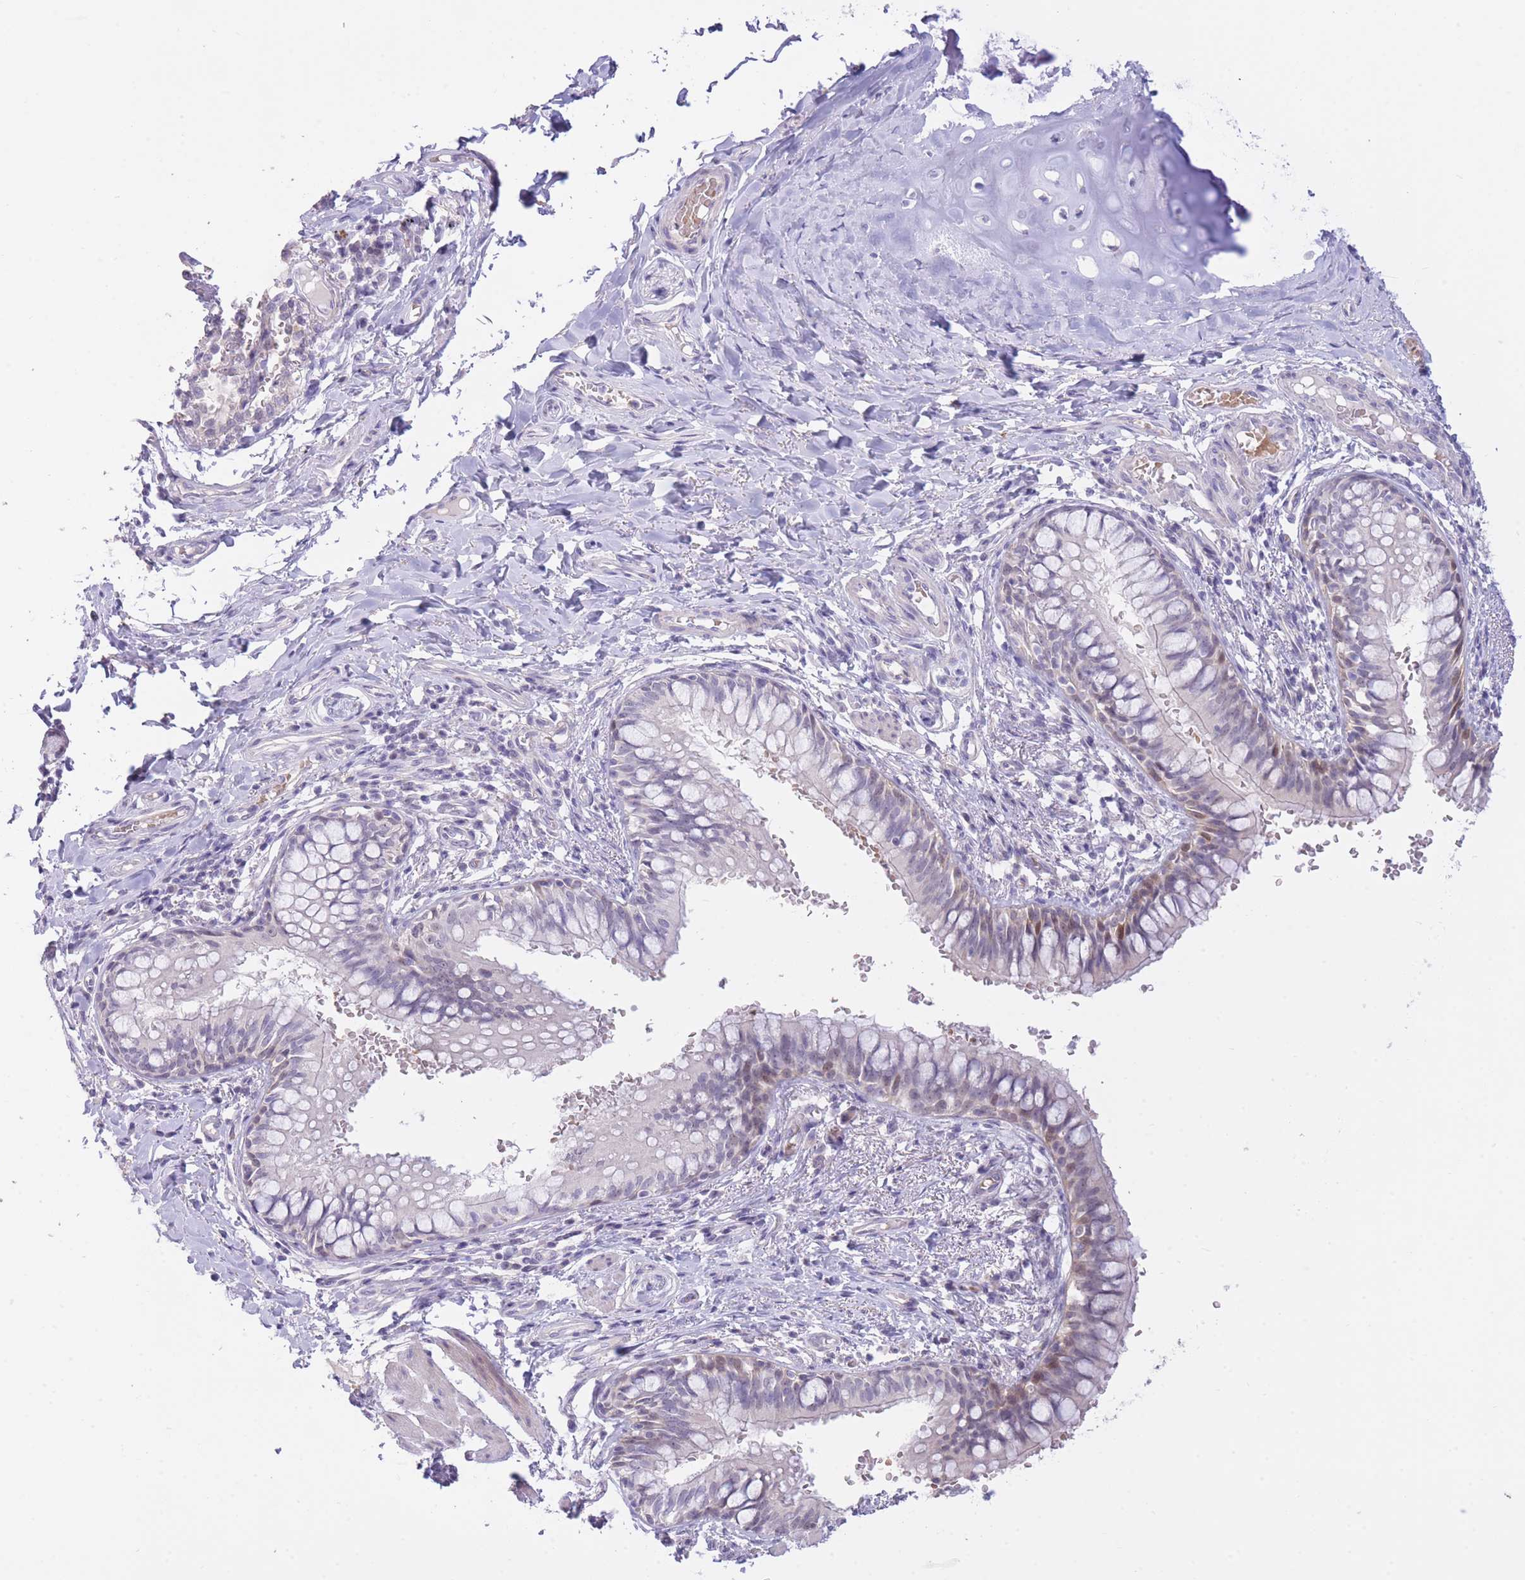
{"staining": {"intensity": "negative", "quantity": "none", "location": "none"}, "tissue": "bronchus", "cell_type": "Respiratory epithelial cells", "image_type": "normal", "snomed": [{"axis": "morphology", "description": "Normal tissue, NOS"}, {"axis": "topography", "description": "Cartilage tissue"}, {"axis": "topography", "description": "Bronchus"}], "caption": "Respiratory epithelial cells are negative for brown protein staining in unremarkable bronchus. The staining is performed using DAB (3,3'-diaminobenzidine) brown chromogen with nuclei counter-stained in using hematoxylin.", "gene": "FBXO46", "patient": {"sex": "female", "age": 36}}